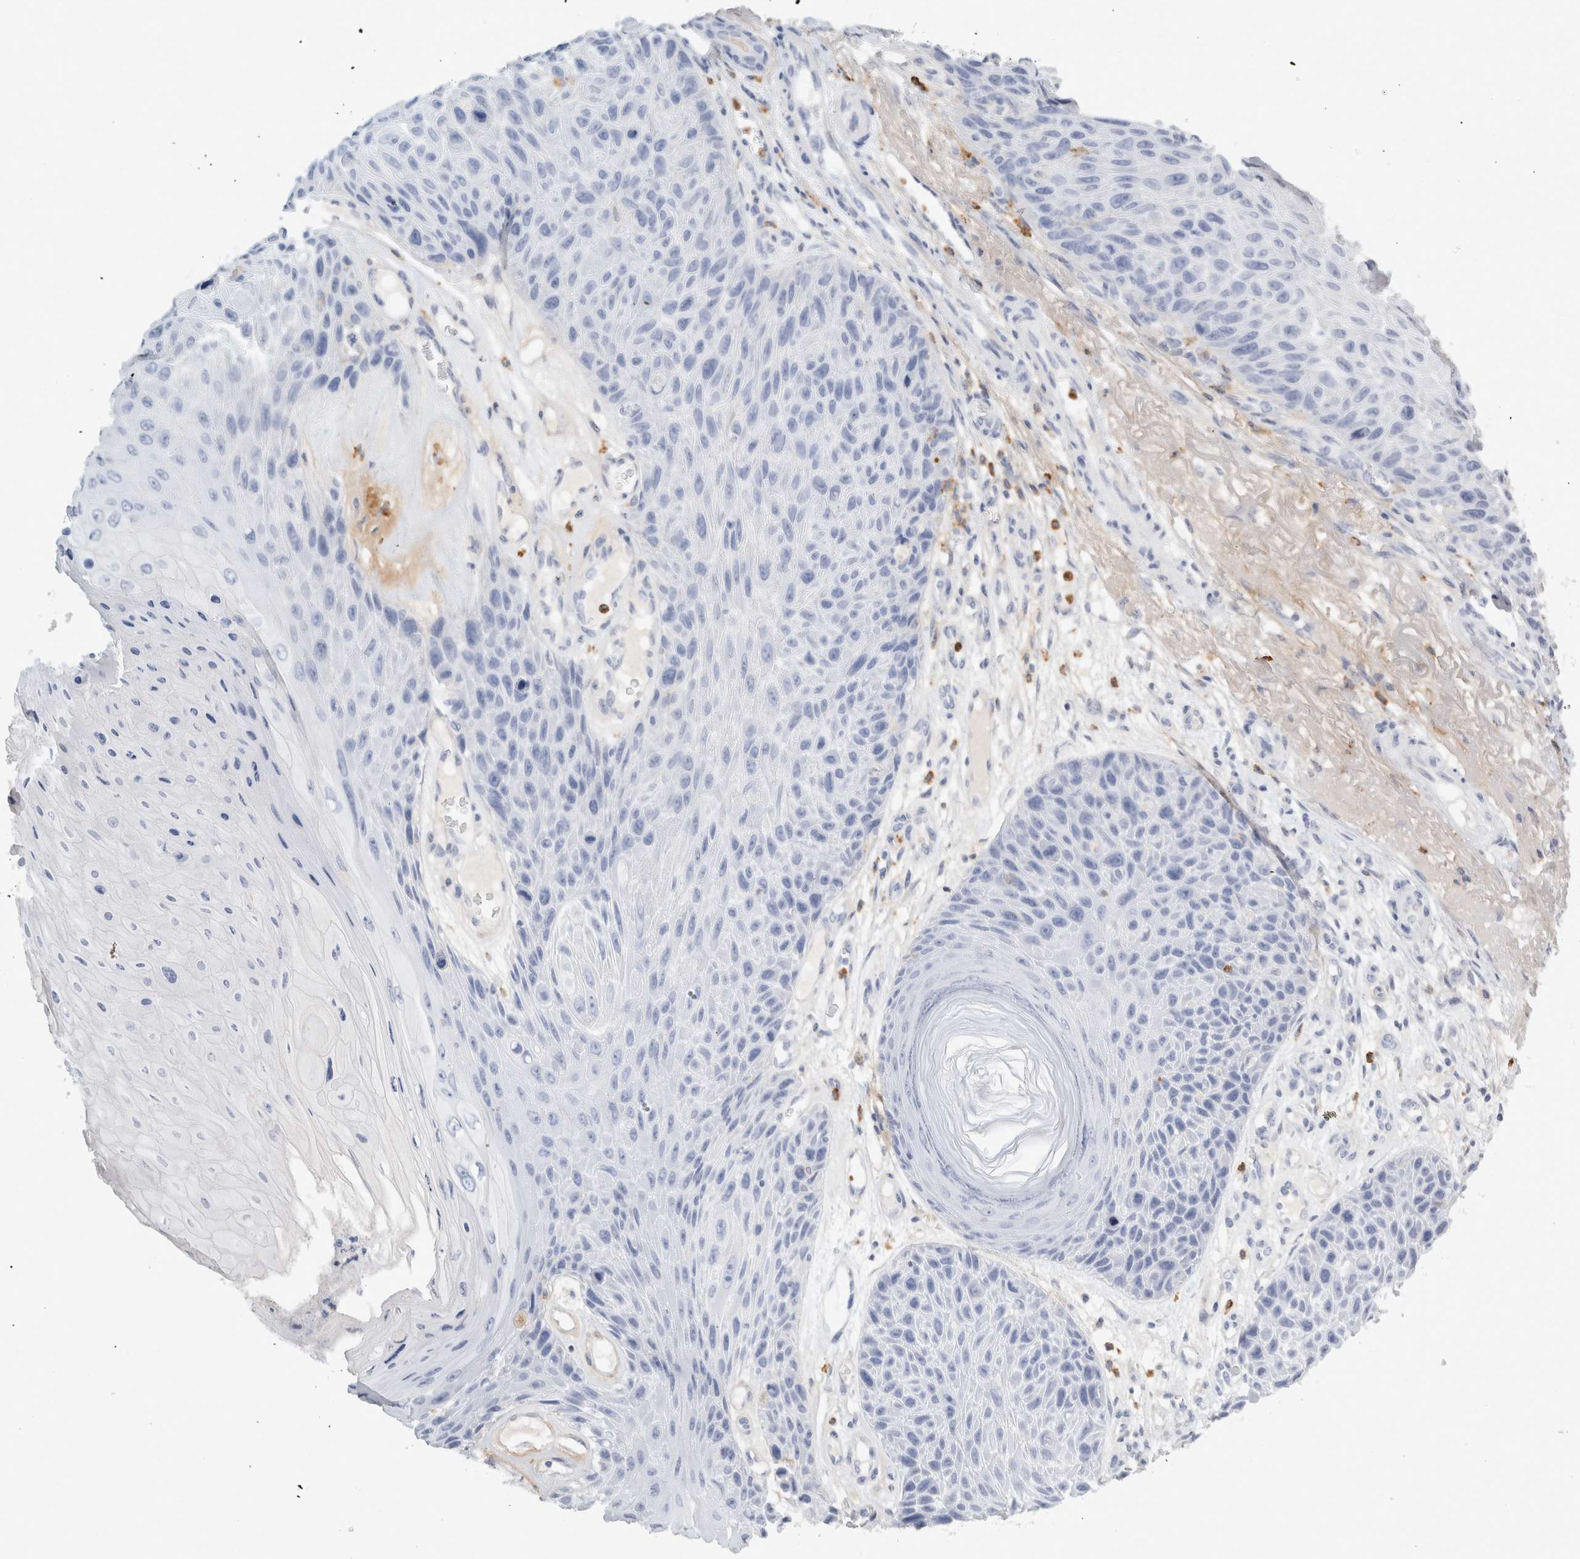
{"staining": {"intensity": "negative", "quantity": "none", "location": "none"}, "tissue": "skin cancer", "cell_type": "Tumor cells", "image_type": "cancer", "snomed": [{"axis": "morphology", "description": "Squamous cell carcinoma, NOS"}, {"axis": "topography", "description": "Skin"}], "caption": "This is a histopathology image of IHC staining of skin squamous cell carcinoma, which shows no staining in tumor cells.", "gene": "FGL2", "patient": {"sex": "female", "age": 88}}